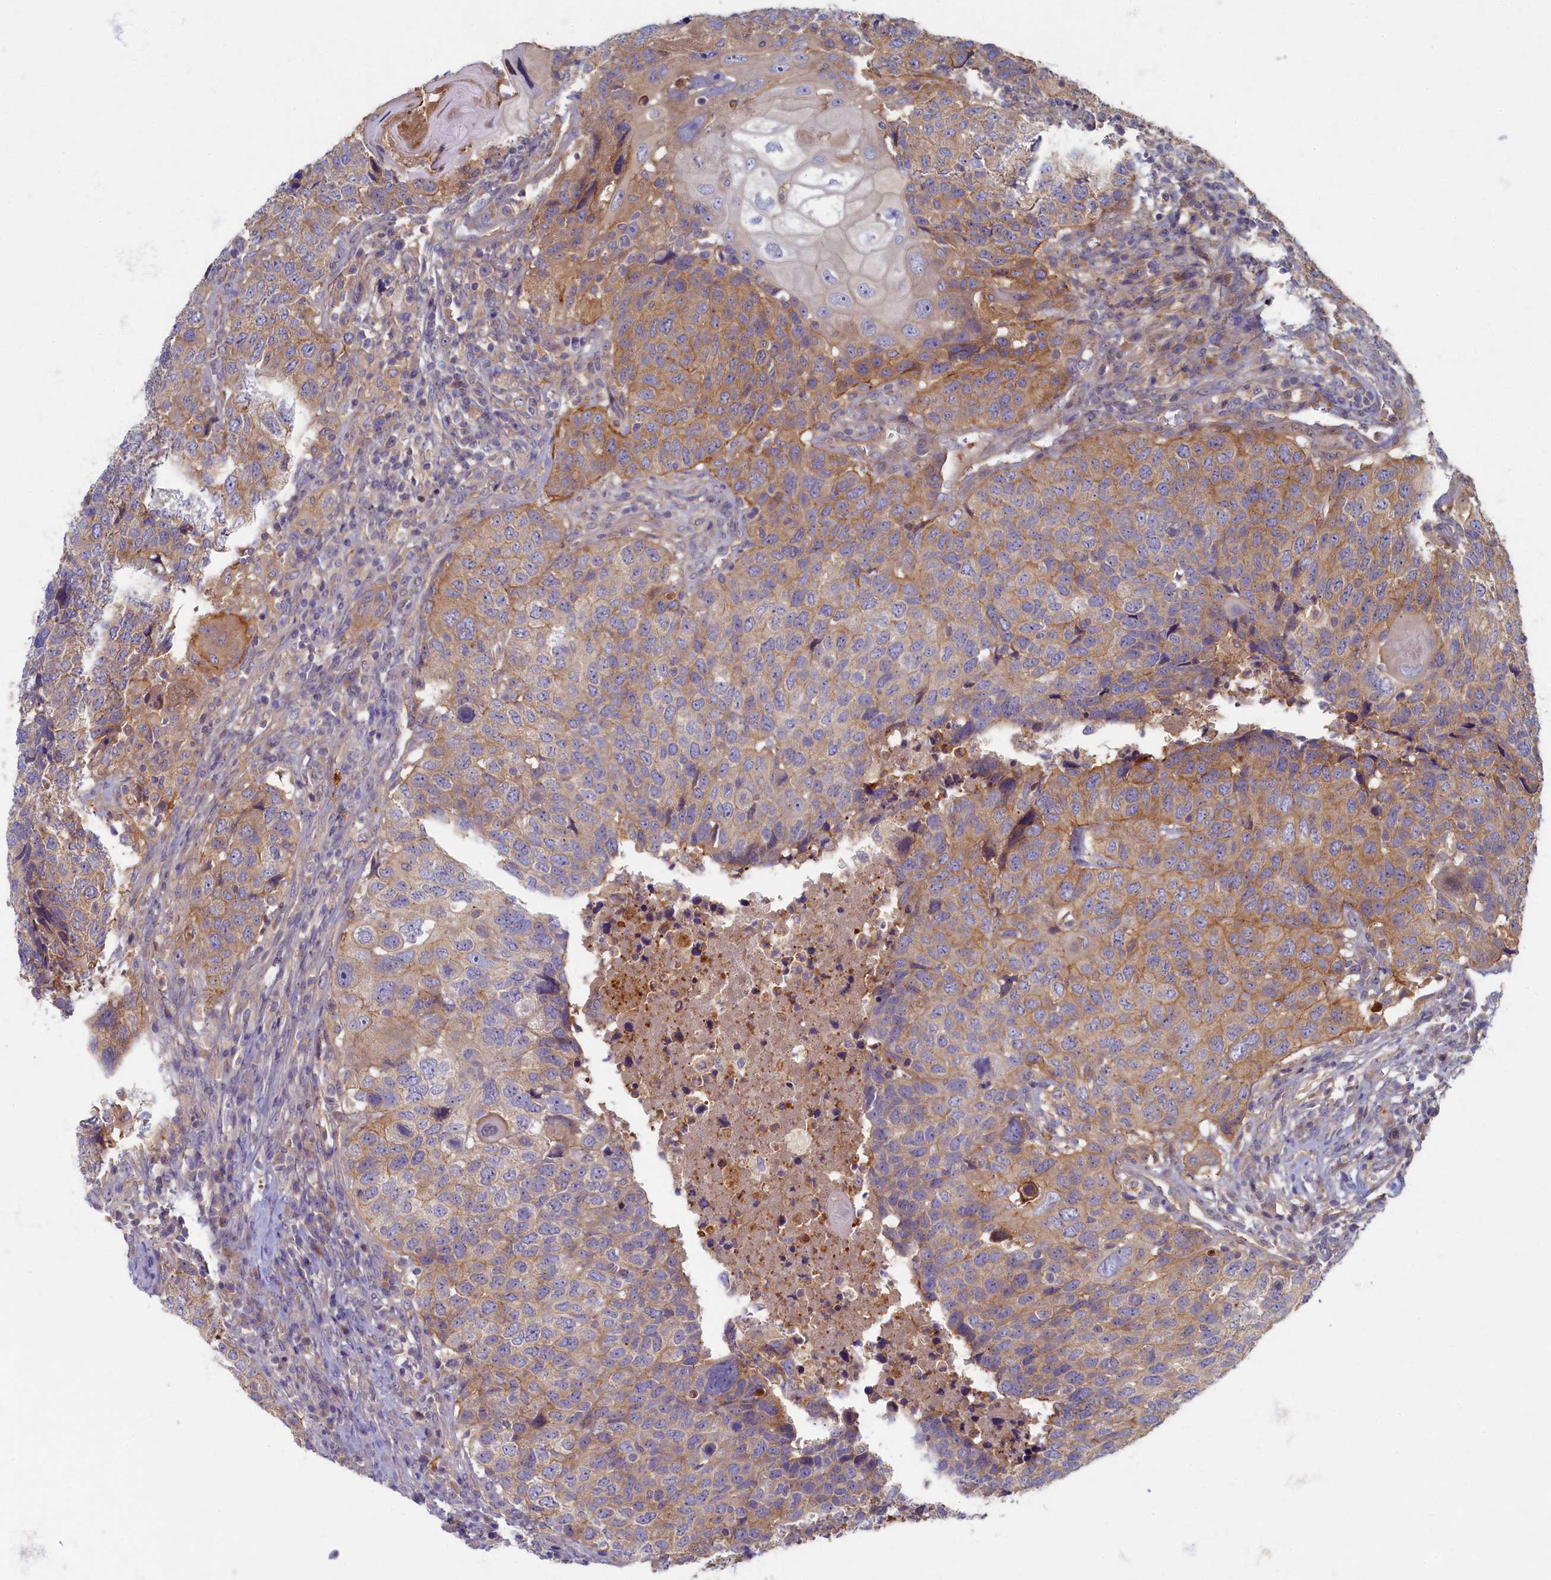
{"staining": {"intensity": "moderate", "quantity": "<25%", "location": "cytoplasmic/membranous"}, "tissue": "head and neck cancer", "cell_type": "Tumor cells", "image_type": "cancer", "snomed": [{"axis": "morphology", "description": "Squamous cell carcinoma, NOS"}, {"axis": "topography", "description": "Head-Neck"}], "caption": "Immunohistochemistry (IHC) image of neoplastic tissue: head and neck squamous cell carcinoma stained using immunohistochemistry (IHC) exhibits low levels of moderate protein expression localized specifically in the cytoplasmic/membranous of tumor cells, appearing as a cytoplasmic/membranous brown color.", "gene": "PSMG2", "patient": {"sex": "male", "age": 66}}